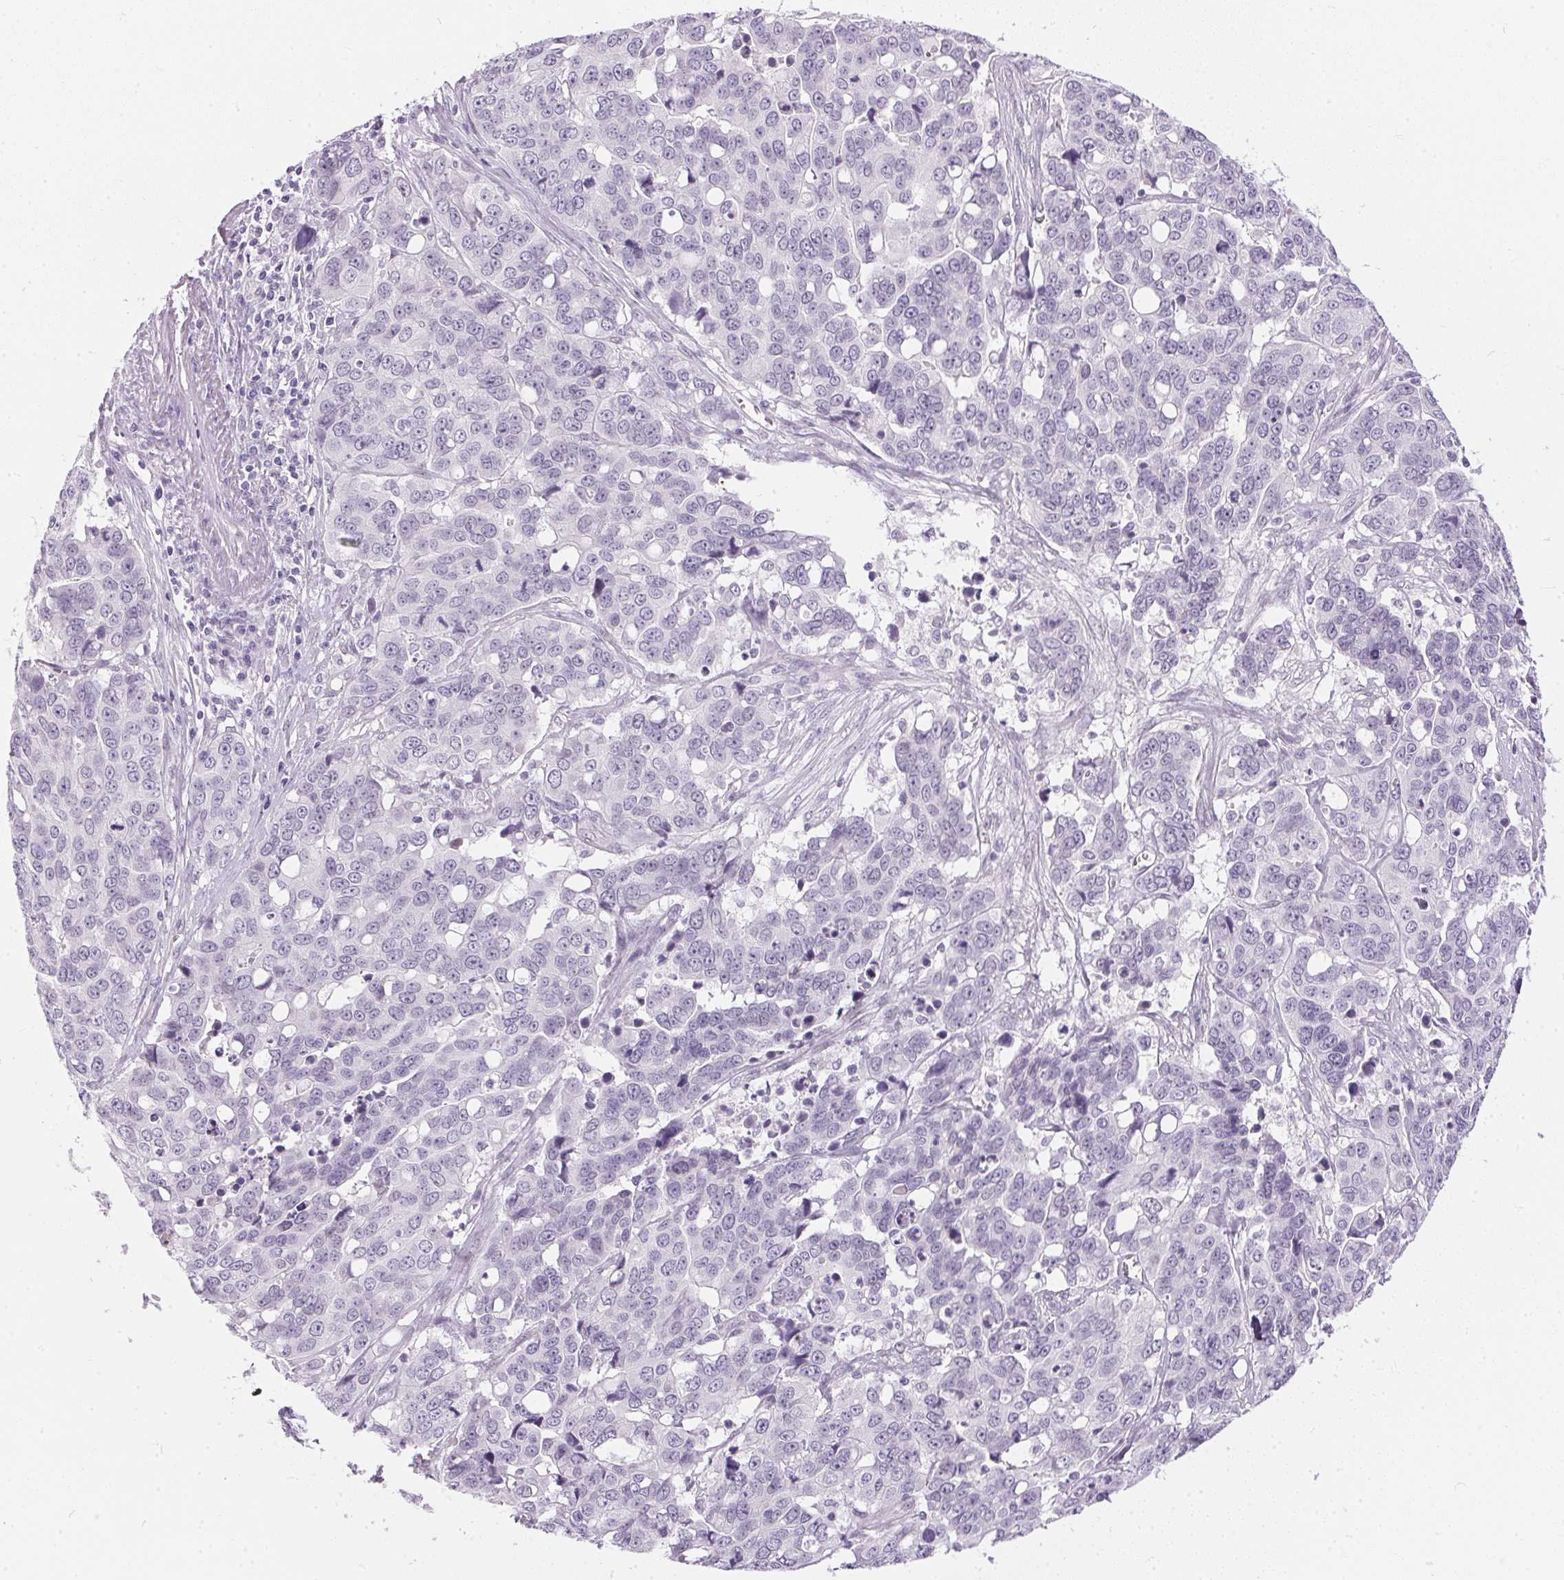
{"staining": {"intensity": "negative", "quantity": "none", "location": "none"}, "tissue": "ovarian cancer", "cell_type": "Tumor cells", "image_type": "cancer", "snomed": [{"axis": "morphology", "description": "Carcinoma, endometroid"}, {"axis": "topography", "description": "Ovary"}], "caption": "Immunohistochemical staining of endometroid carcinoma (ovarian) shows no significant positivity in tumor cells.", "gene": "GBP6", "patient": {"sex": "female", "age": 78}}